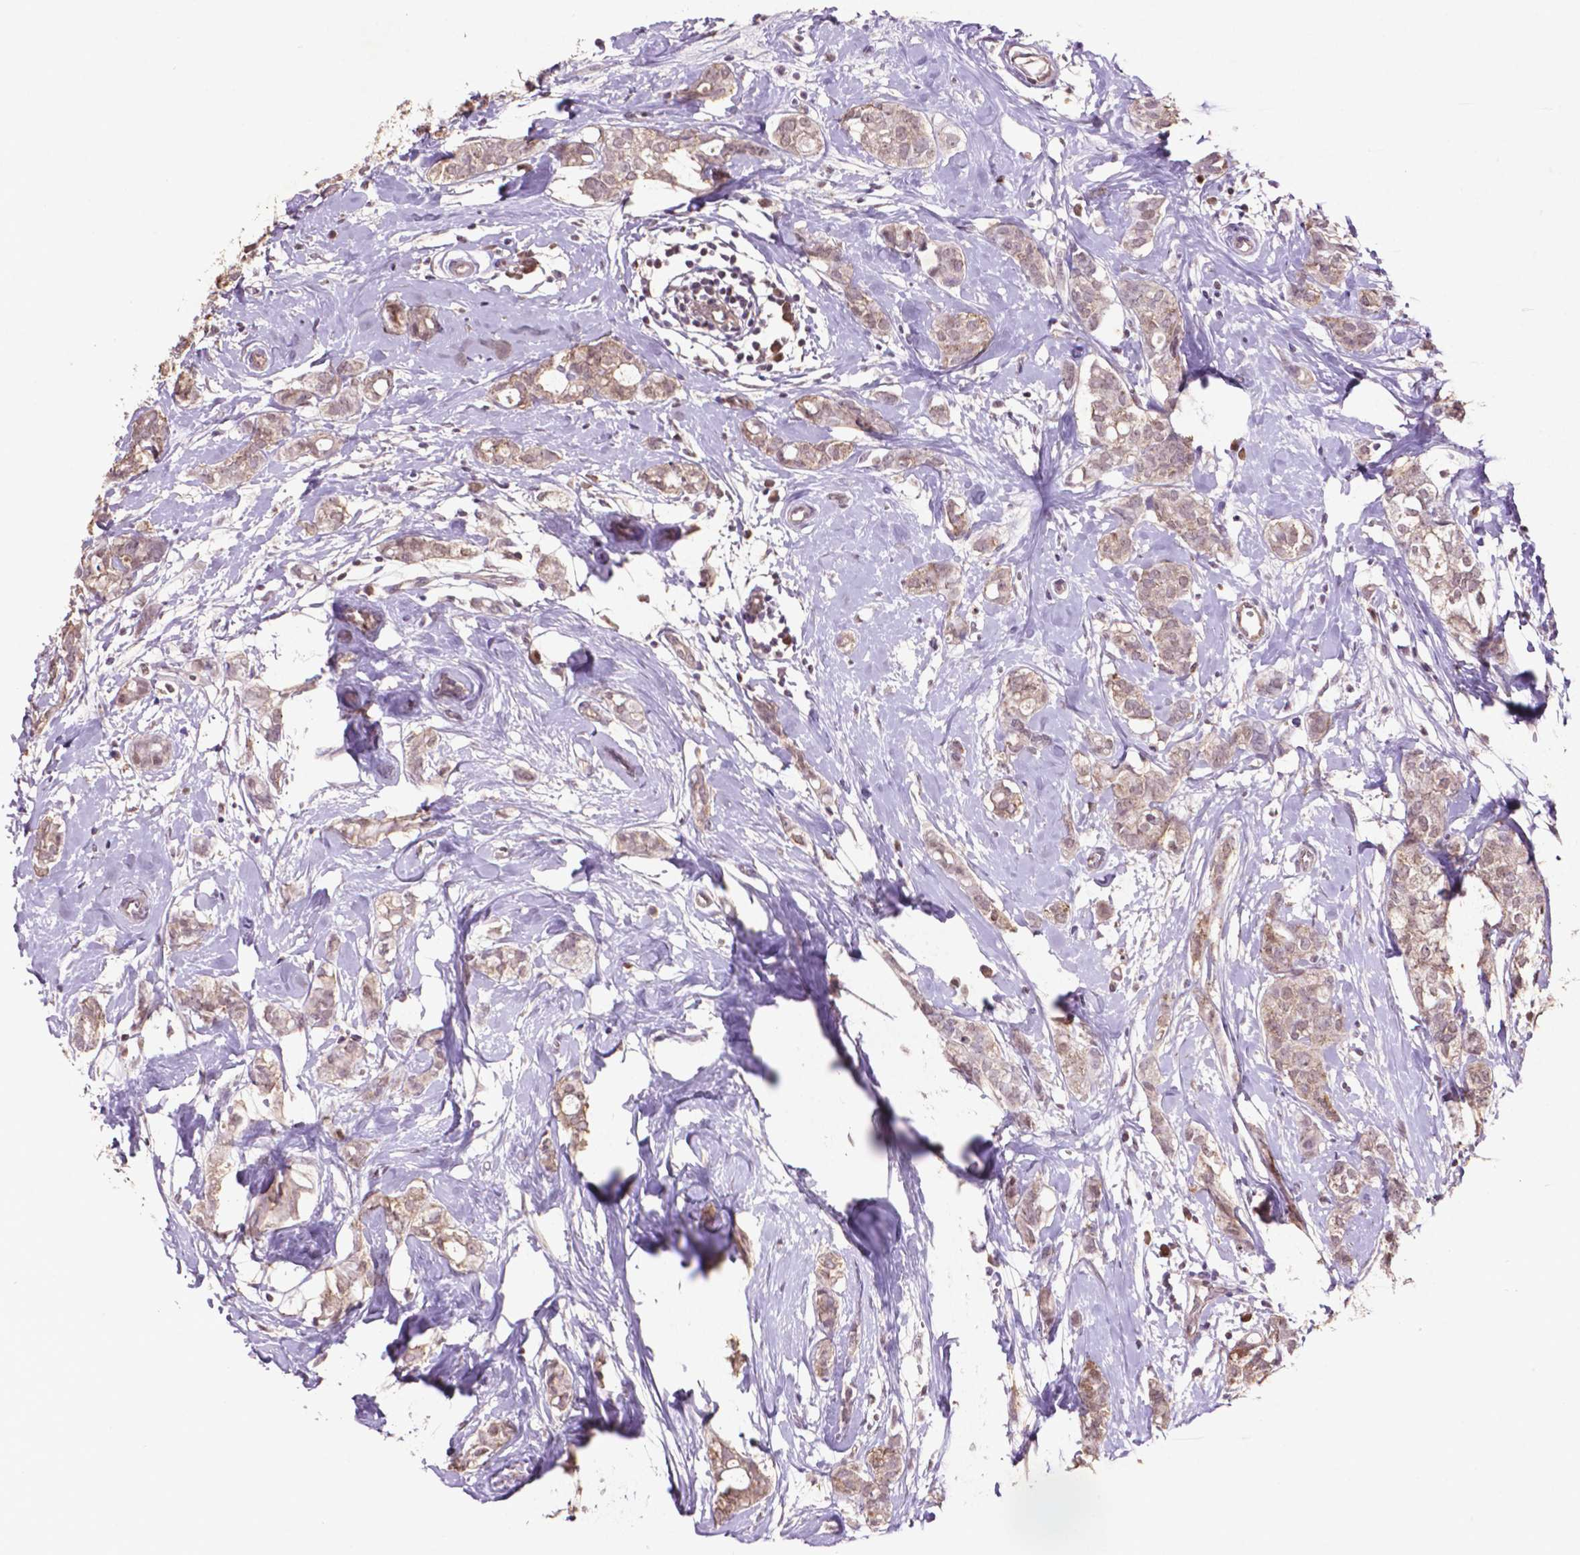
{"staining": {"intensity": "weak", "quantity": ">75%", "location": "cytoplasmic/membranous"}, "tissue": "breast cancer", "cell_type": "Tumor cells", "image_type": "cancer", "snomed": [{"axis": "morphology", "description": "Duct carcinoma"}, {"axis": "topography", "description": "Breast"}], "caption": "Human breast cancer stained for a protein (brown) exhibits weak cytoplasmic/membranous positive positivity in about >75% of tumor cells.", "gene": "GLRX", "patient": {"sex": "female", "age": 40}}